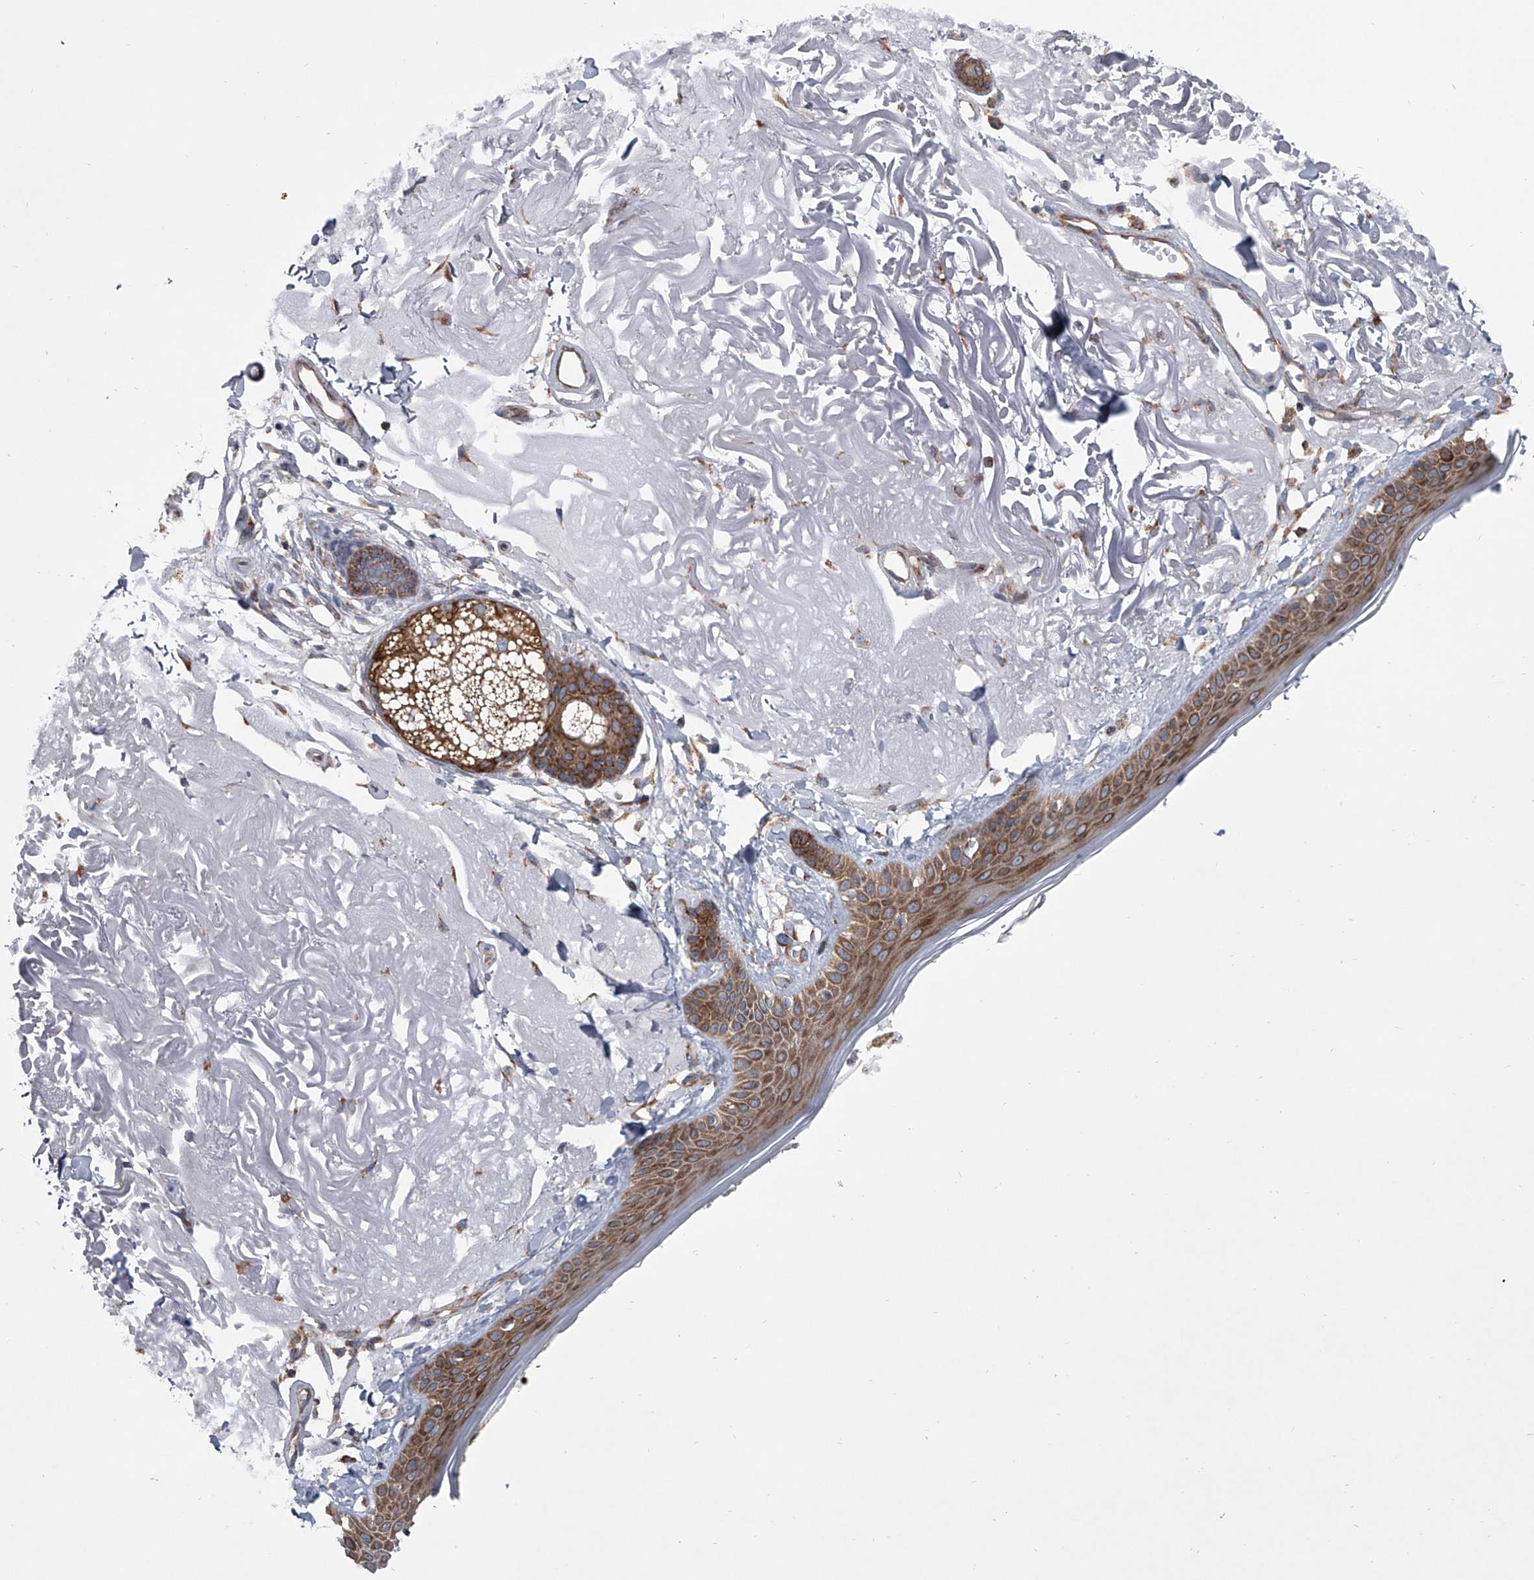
{"staining": {"intensity": "moderate", "quantity": ">75%", "location": "cytoplasmic/membranous"}, "tissue": "skin", "cell_type": "Fibroblasts", "image_type": "normal", "snomed": [{"axis": "morphology", "description": "Normal tissue, NOS"}, {"axis": "topography", "description": "Skin"}, {"axis": "topography", "description": "Skeletal muscle"}], "caption": "Normal skin displays moderate cytoplasmic/membranous positivity in about >75% of fibroblasts (DAB (3,3'-diaminobenzidine) IHC with brightfield microscopy, high magnification)..", "gene": "ZC3H15", "patient": {"sex": "male", "age": 83}}